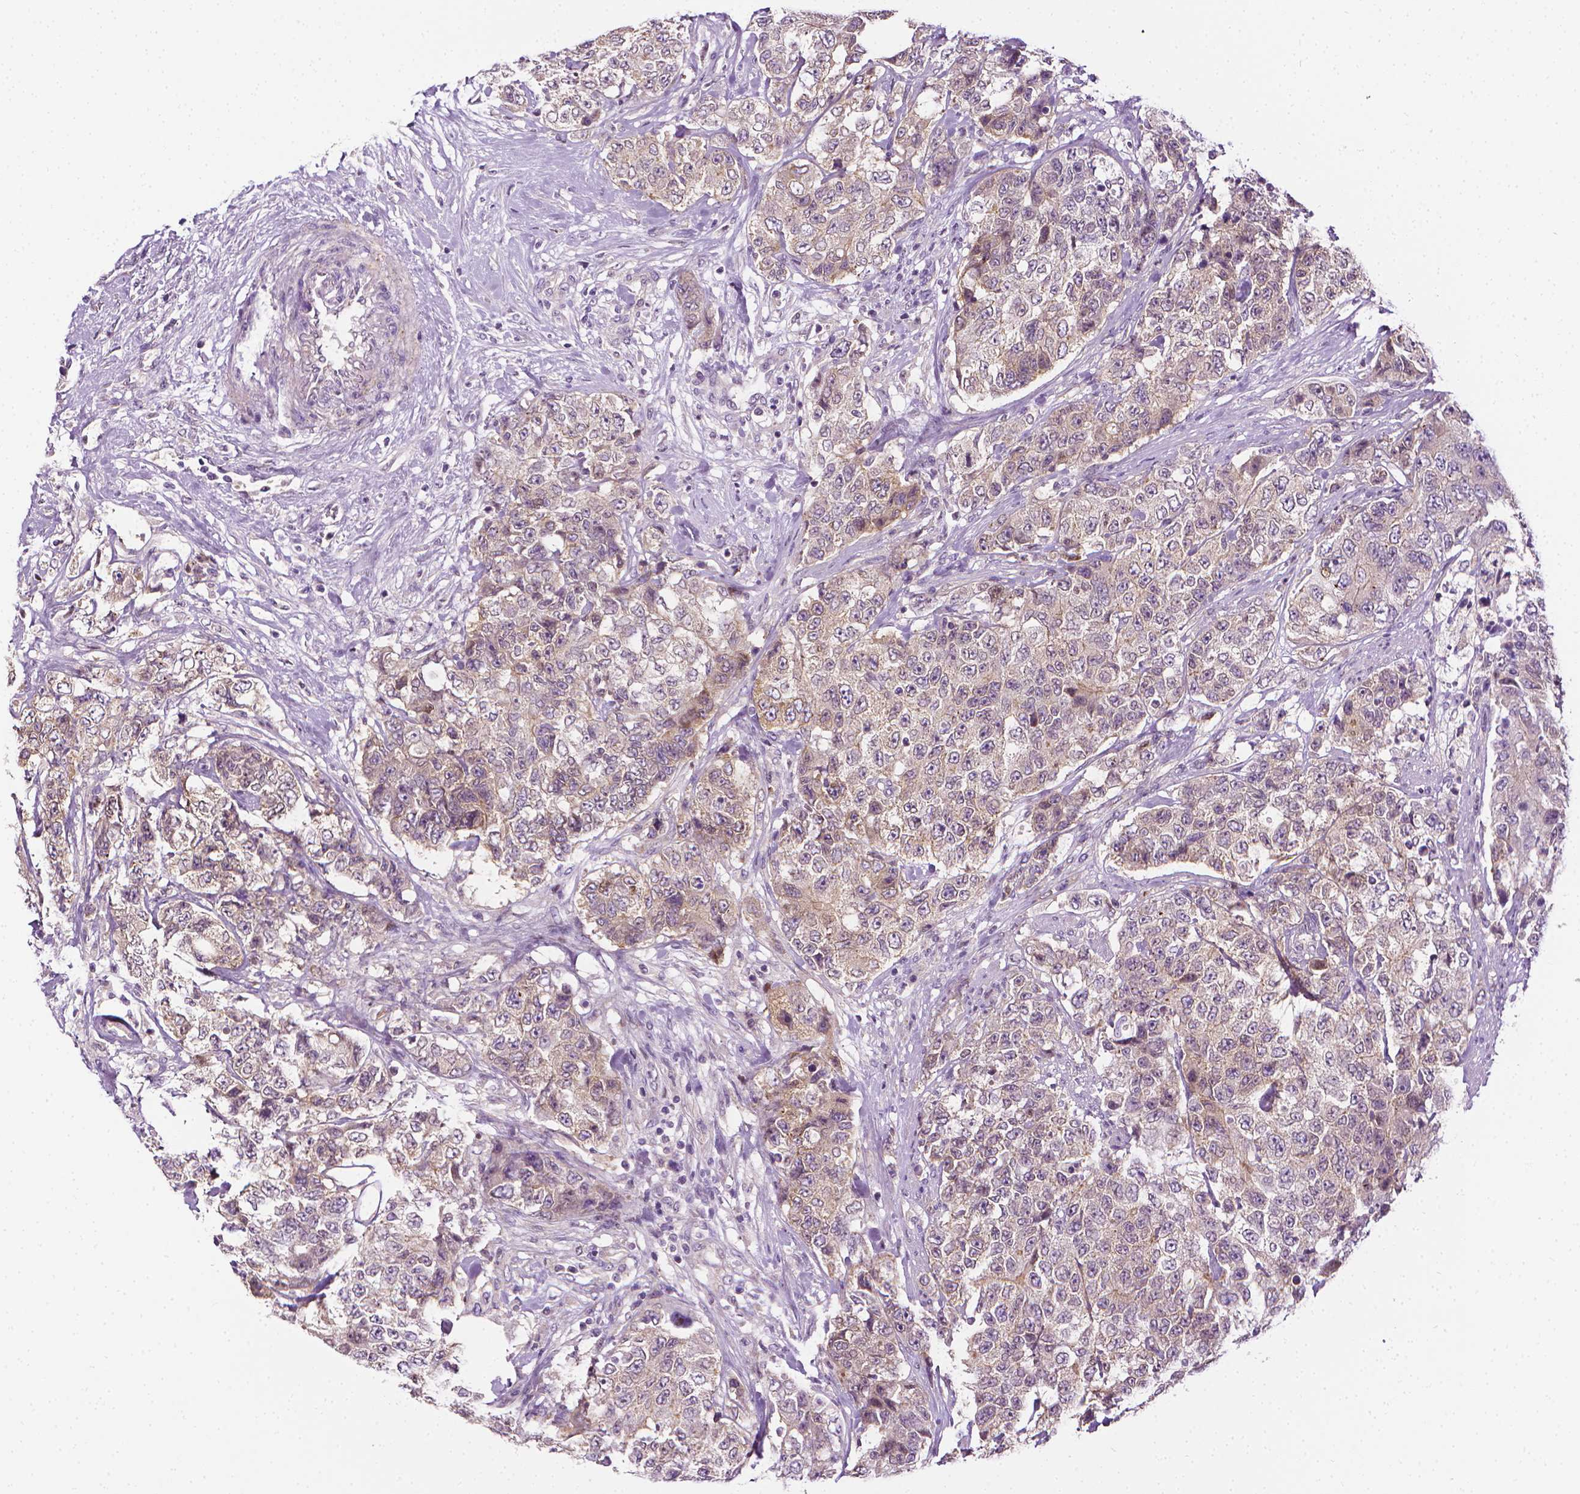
{"staining": {"intensity": "weak", "quantity": "<25%", "location": "cytoplasmic/membranous"}, "tissue": "urothelial cancer", "cell_type": "Tumor cells", "image_type": "cancer", "snomed": [{"axis": "morphology", "description": "Urothelial carcinoma, High grade"}, {"axis": "topography", "description": "Urinary bladder"}], "caption": "There is no significant expression in tumor cells of high-grade urothelial carcinoma.", "gene": "MCOLN3", "patient": {"sex": "female", "age": 78}}